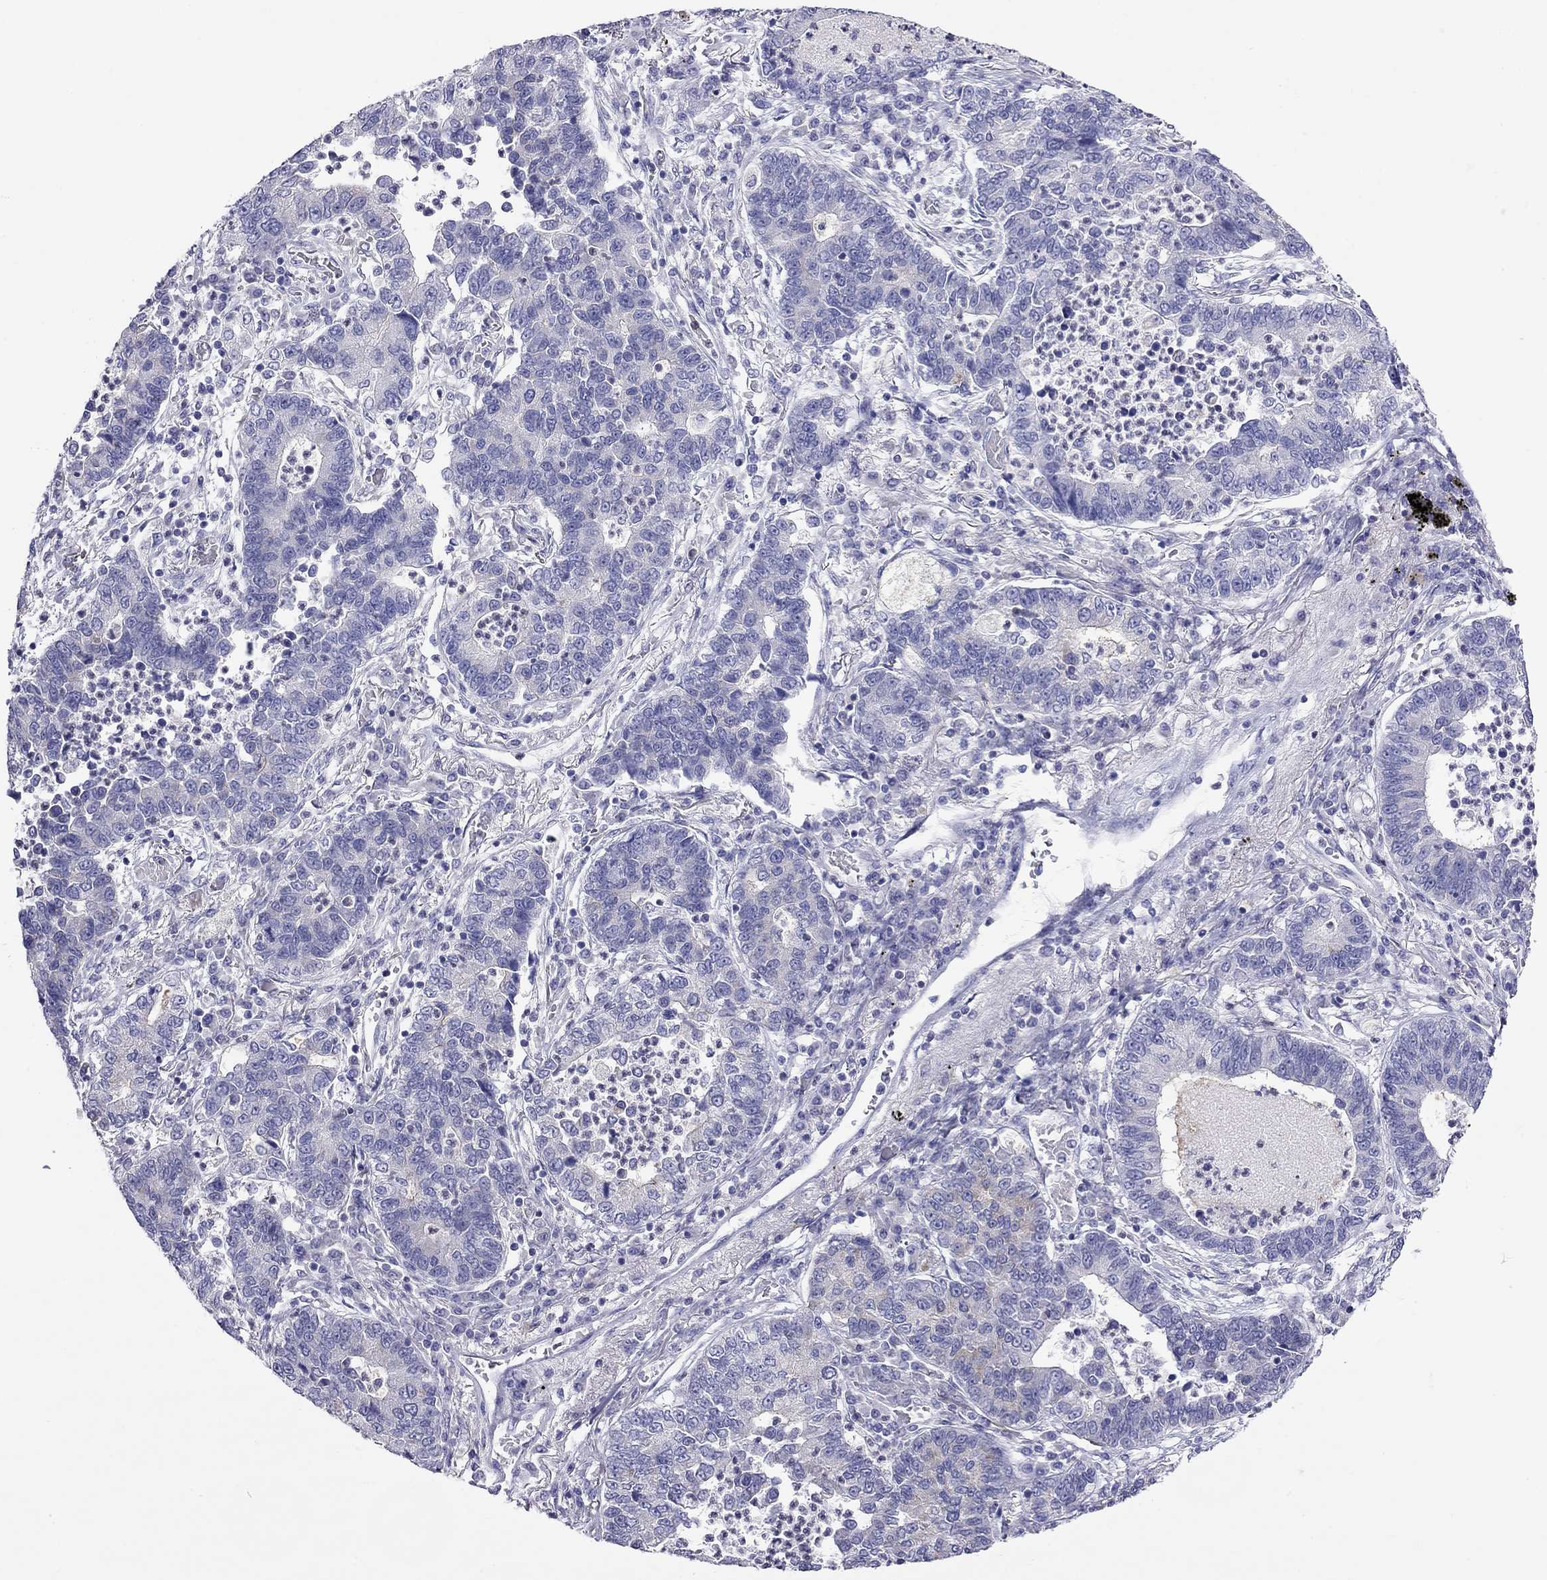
{"staining": {"intensity": "negative", "quantity": "none", "location": "none"}, "tissue": "lung cancer", "cell_type": "Tumor cells", "image_type": "cancer", "snomed": [{"axis": "morphology", "description": "Adenocarcinoma, NOS"}, {"axis": "topography", "description": "Lung"}], "caption": "Tumor cells show no significant protein staining in lung cancer. Brightfield microscopy of IHC stained with DAB (3,3'-diaminobenzidine) (brown) and hematoxylin (blue), captured at high magnification.", "gene": "SLC46A2", "patient": {"sex": "female", "age": 57}}